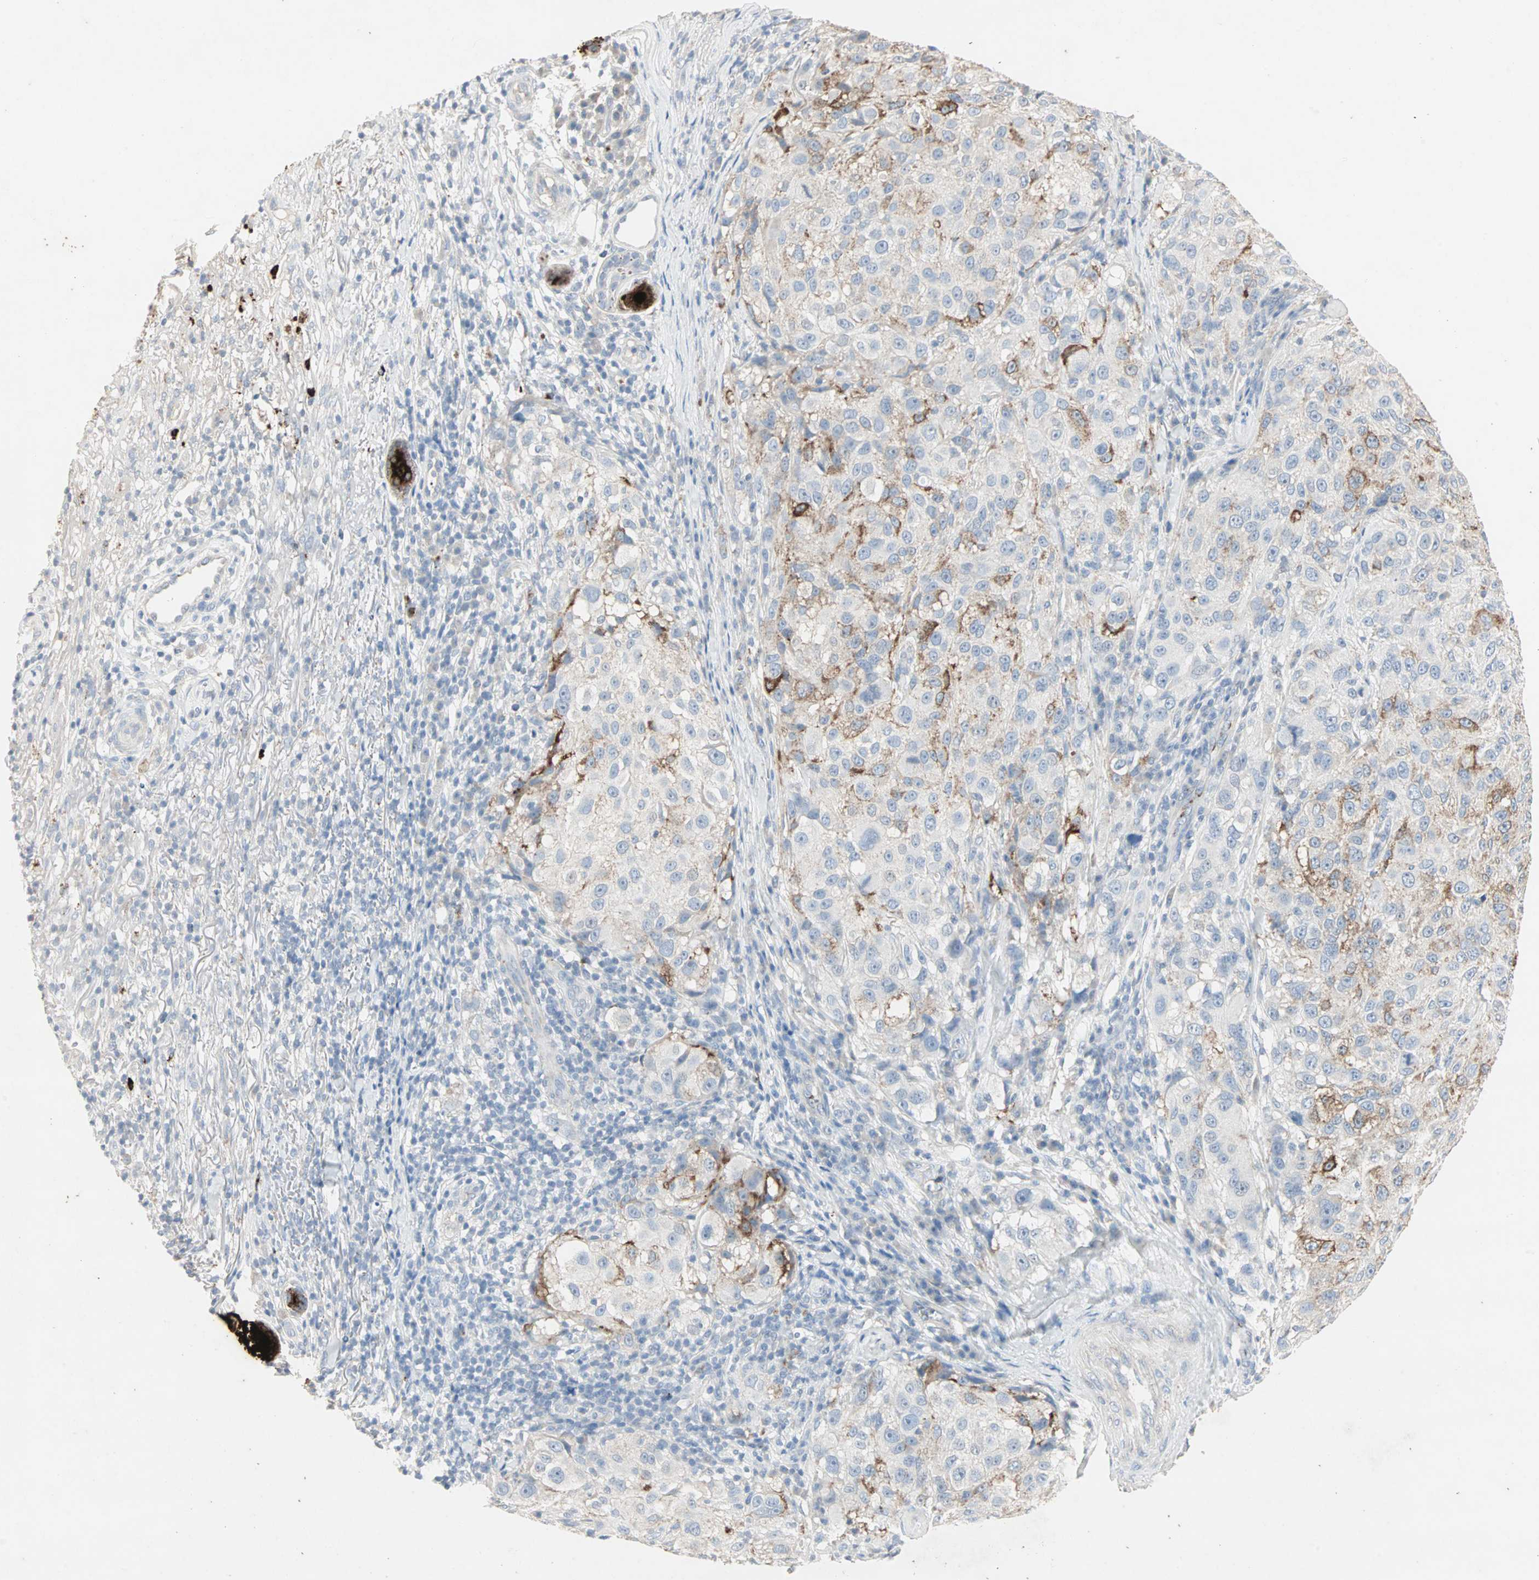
{"staining": {"intensity": "moderate", "quantity": "25%-75%", "location": "cytoplasmic/membranous"}, "tissue": "melanoma", "cell_type": "Tumor cells", "image_type": "cancer", "snomed": [{"axis": "morphology", "description": "Necrosis, NOS"}, {"axis": "morphology", "description": "Malignant melanoma, NOS"}, {"axis": "topography", "description": "Skin"}], "caption": "Immunohistochemistry image of neoplastic tissue: human malignant melanoma stained using immunohistochemistry (IHC) displays medium levels of moderate protein expression localized specifically in the cytoplasmic/membranous of tumor cells, appearing as a cytoplasmic/membranous brown color.", "gene": "CEACAM6", "patient": {"sex": "female", "age": 87}}